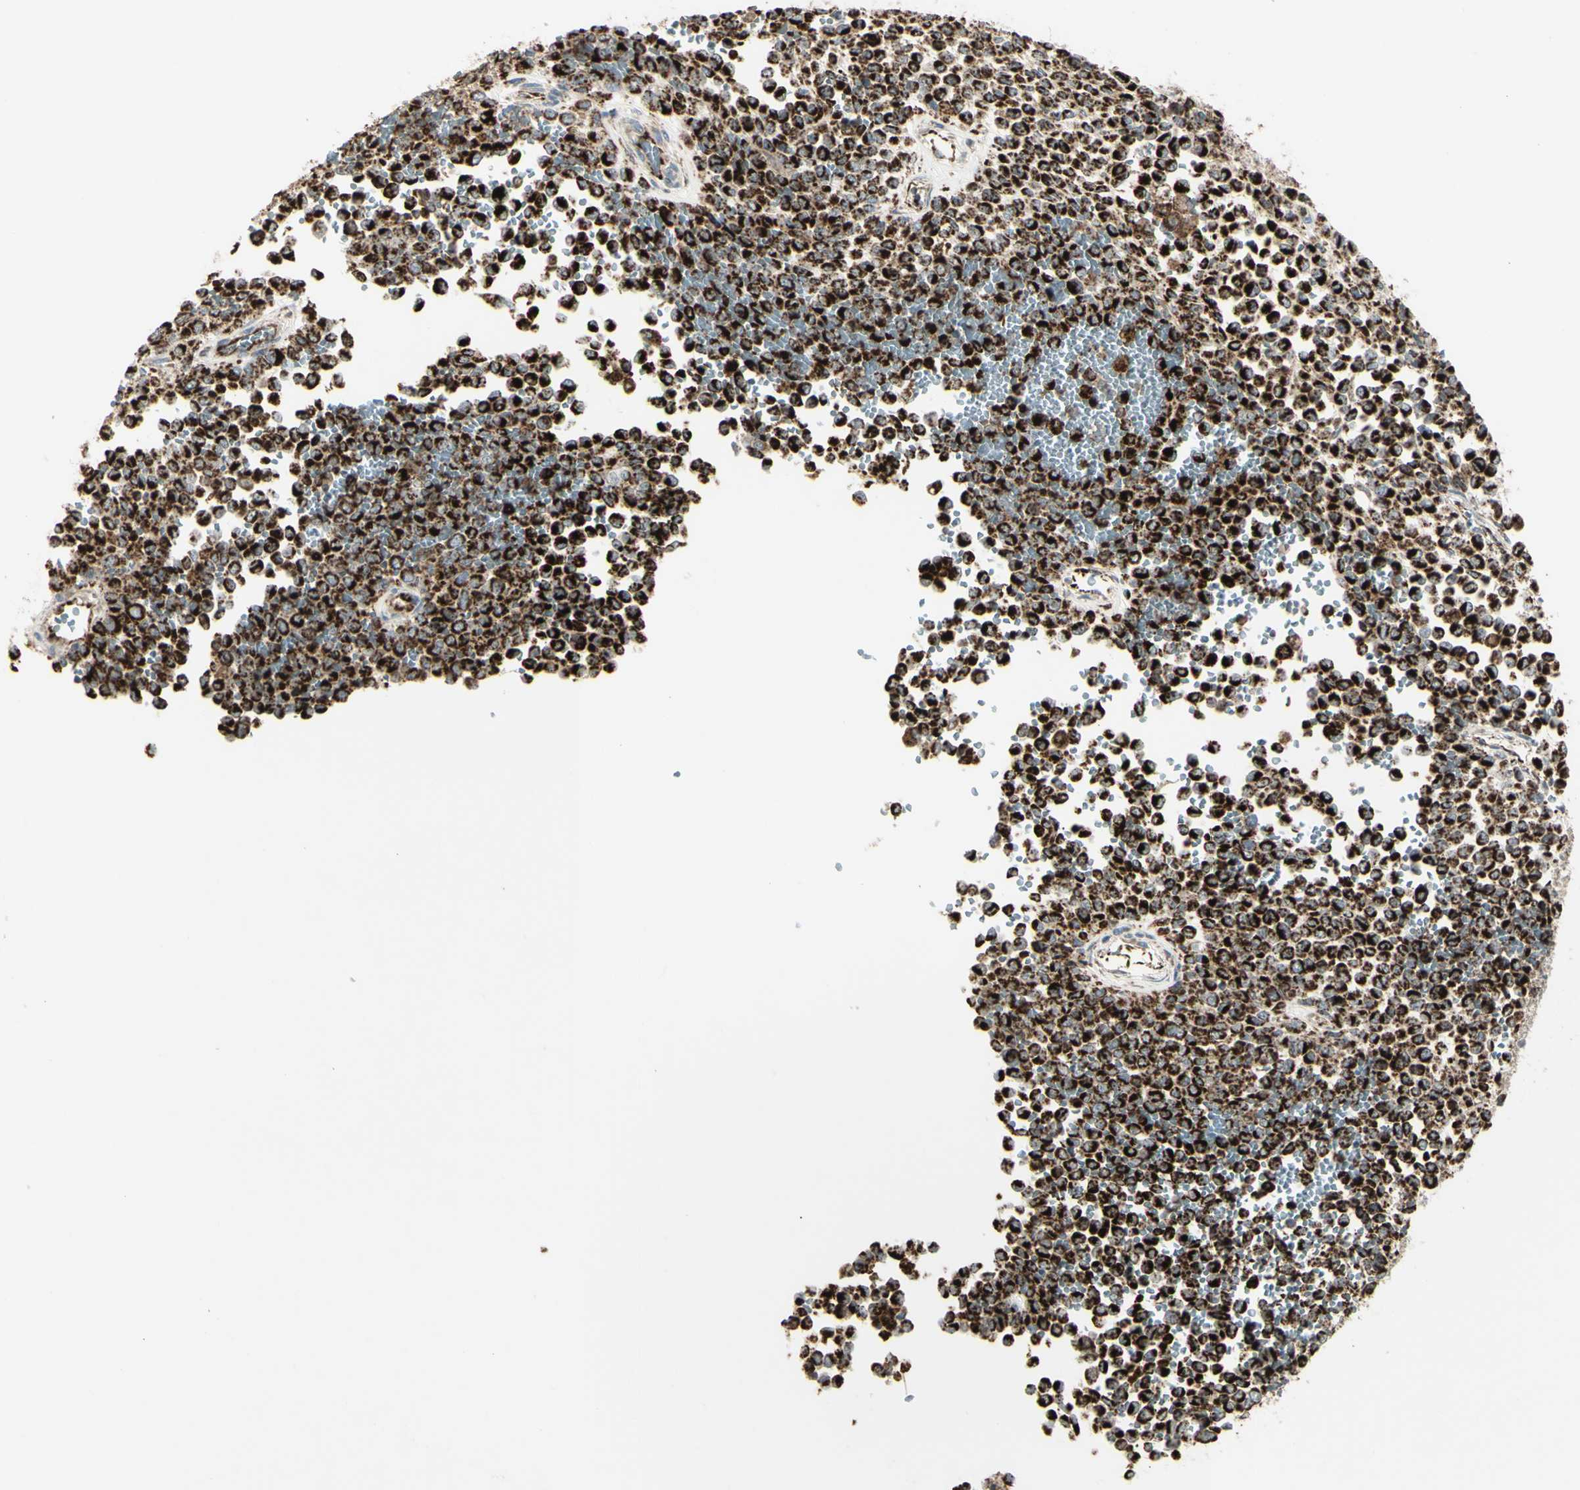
{"staining": {"intensity": "strong", "quantity": ">75%", "location": "cytoplasmic/membranous"}, "tissue": "melanoma", "cell_type": "Tumor cells", "image_type": "cancer", "snomed": [{"axis": "morphology", "description": "Malignant melanoma, Metastatic site"}, {"axis": "topography", "description": "Pancreas"}], "caption": "Melanoma stained for a protein (brown) reveals strong cytoplasmic/membranous positive expression in approximately >75% of tumor cells.", "gene": "CYB5R1", "patient": {"sex": "female", "age": 30}}